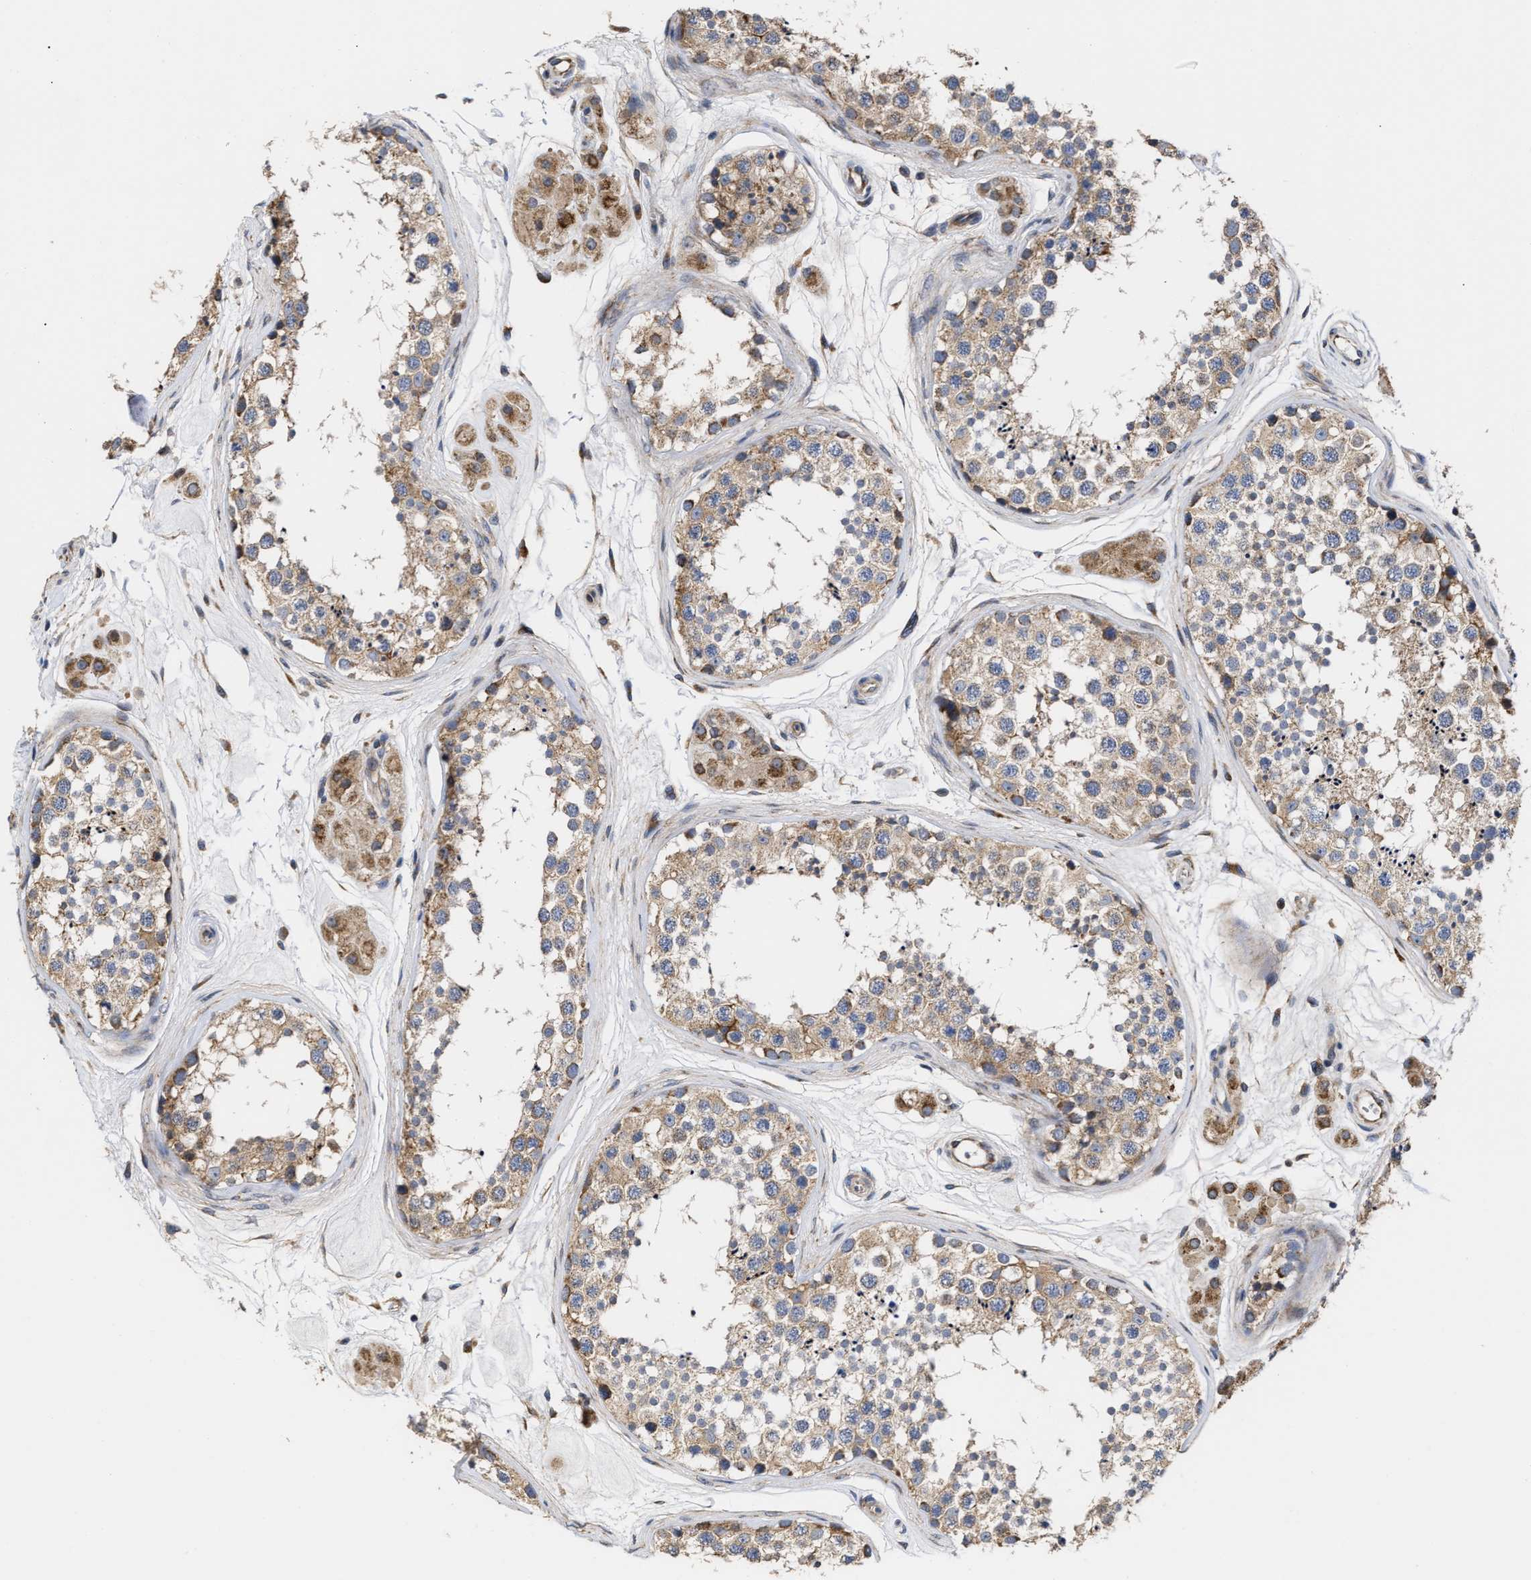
{"staining": {"intensity": "moderate", "quantity": ">75%", "location": "cytoplasmic/membranous"}, "tissue": "testis", "cell_type": "Cells in seminiferous ducts", "image_type": "normal", "snomed": [{"axis": "morphology", "description": "Normal tissue, NOS"}, {"axis": "topography", "description": "Testis"}], "caption": "The micrograph shows staining of benign testis, revealing moderate cytoplasmic/membranous protein expression (brown color) within cells in seminiferous ducts.", "gene": "MALSU1", "patient": {"sex": "male", "age": 56}}